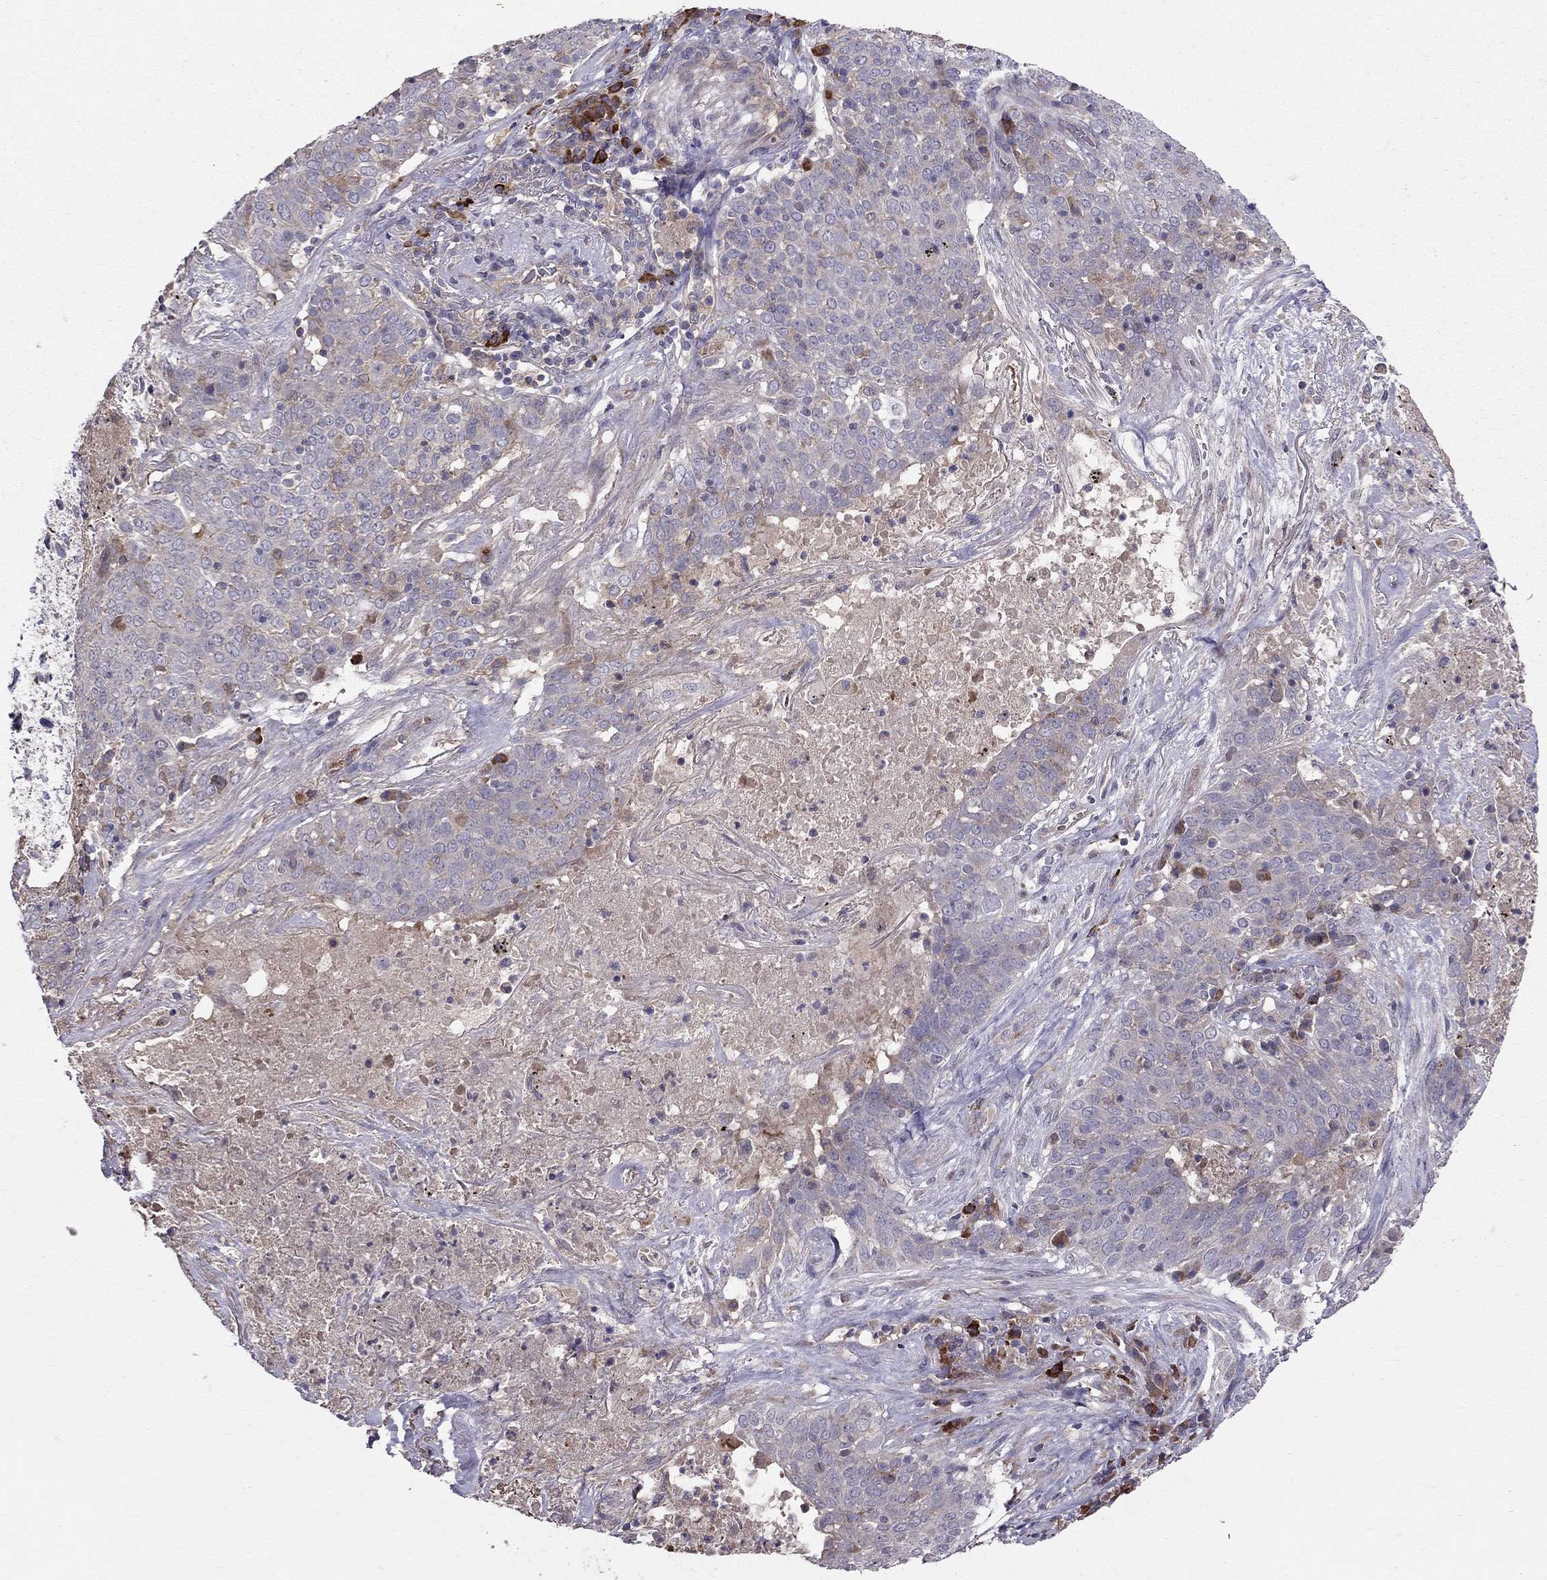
{"staining": {"intensity": "negative", "quantity": "none", "location": "none"}, "tissue": "lung cancer", "cell_type": "Tumor cells", "image_type": "cancer", "snomed": [{"axis": "morphology", "description": "Squamous cell carcinoma, NOS"}, {"axis": "topography", "description": "Lung"}], "caption": "This photomicrograph is of lung cancer stained with IHC to label a protein in brown with the nuclei are counter-stained blue. There is no expression in tumor cells.", "gene": "PIK3CG", "patient": {"sex": "male", "age": 82}}